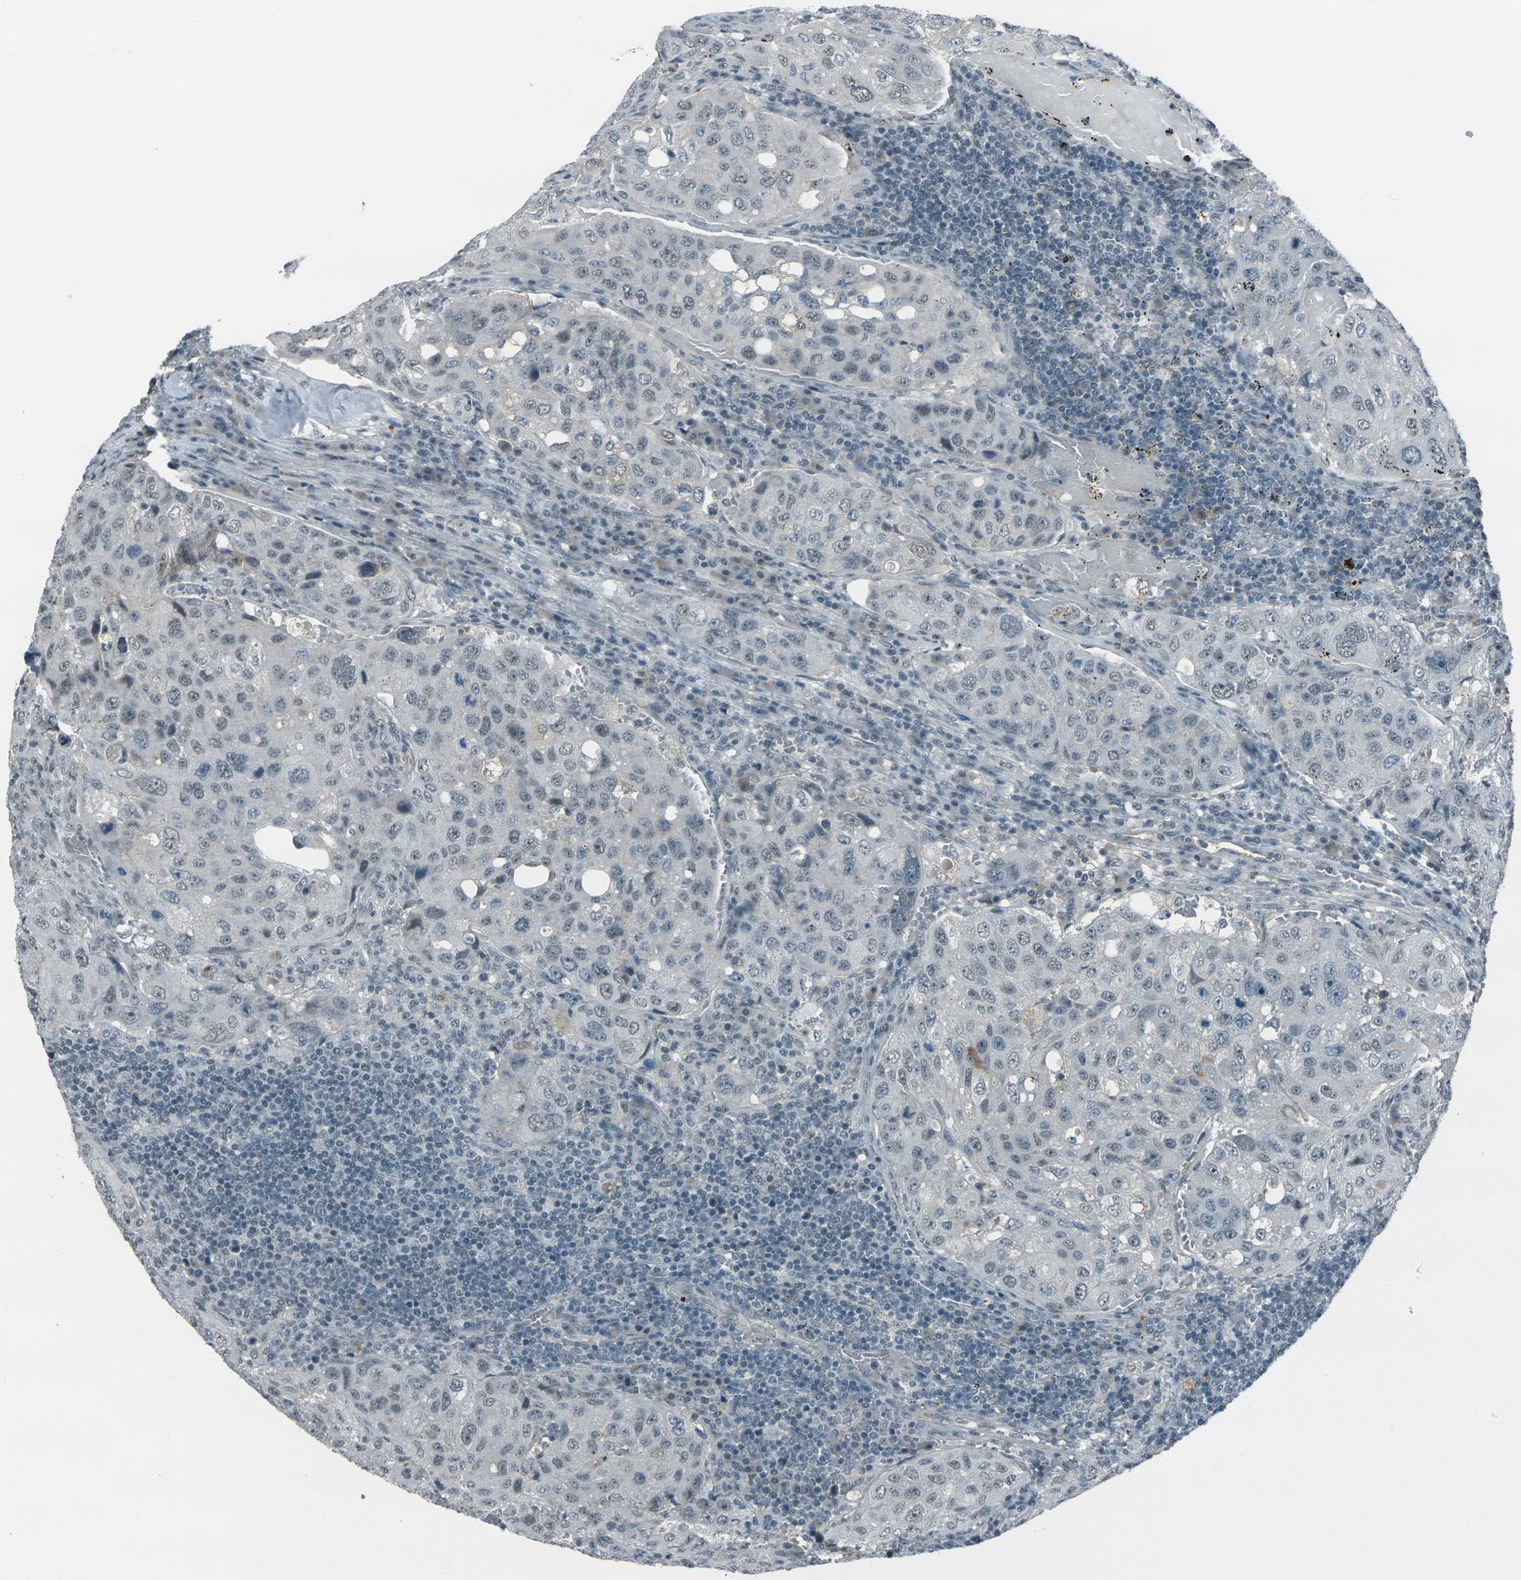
{"staining": {"intensity": "weak", "quantity": "<25%", "location": "nuclear"}, "tissue": "urothelial cancer", "cell_type": "Tumor cells", "image_type": "cancer", "snomed": [{"axis": "morphology", "description": "Urothelial carcinoma, High grade"}, {"axis": "topography", "description": "Lymph node"}, {"axis": "topography", "description": "Urinary bladder"}], "caption": "Urothelial cancer was stained to show a protein in brown. There is no significant positivity in tumor cells.", "gene": "GPR19", "patient": {"sex": "male", "age": 51}}